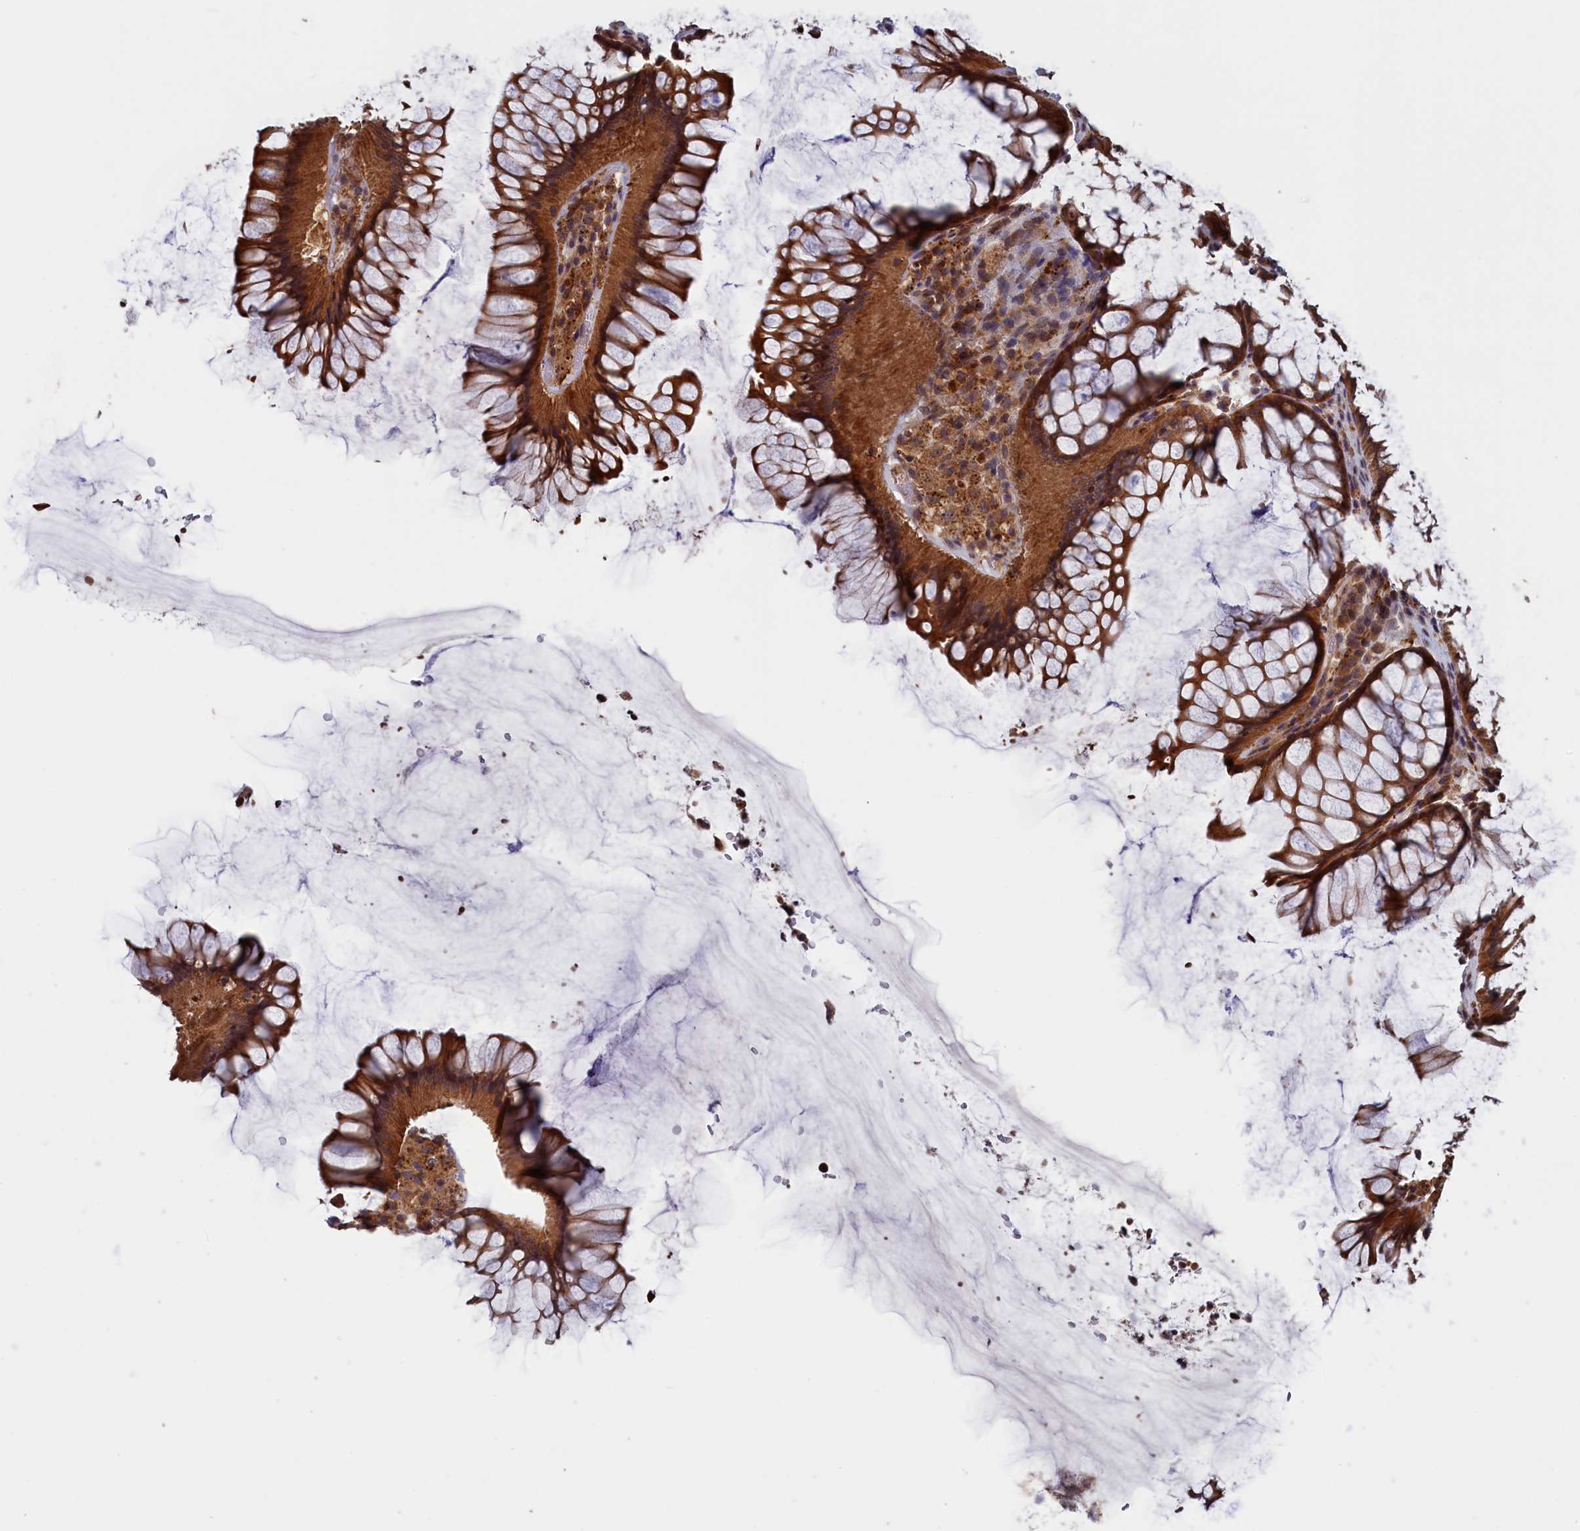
{"staining": {"intensity": "weak", "quantity": ">75%", "location": "cytoplasmic/membranous,nuclear"}, "tissue": "colon", "cell_type": "Endothelial cells", "image_type": "normal", "snomed": [{"axis": "morphology", "description": "Normal tissue, NOS"}, {"axis": "topography", "description": "Colon"}], "caption": "Immunohistochemical staining of normal colon exhibits >75% levels of weak cytoplasmic/membranous,nuclear protein positivity in about >75% of endothelial cells.", "gene": "CACTIN", "patient": {"sex": "female", "age": 82}}